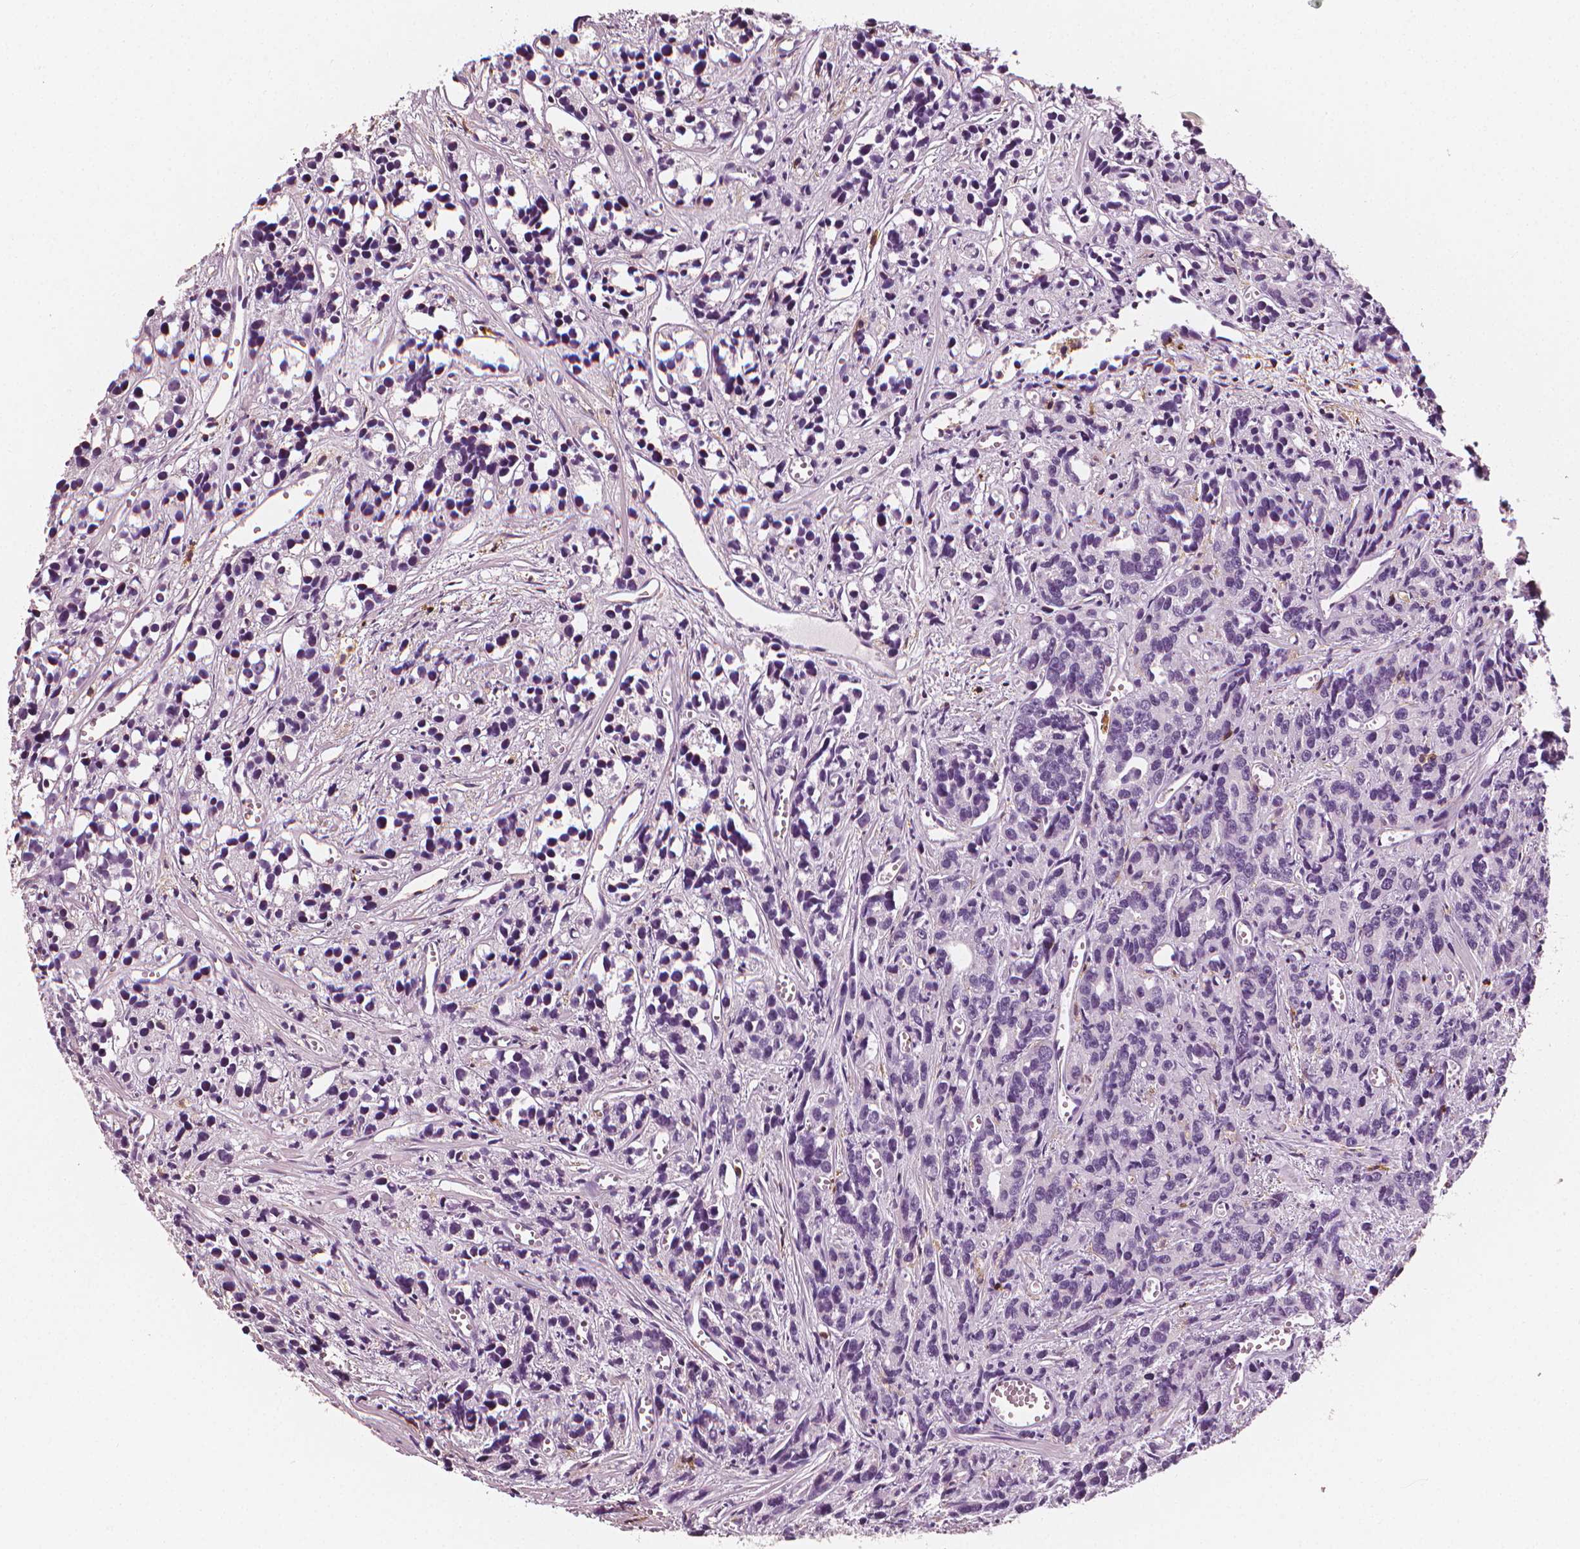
{"staining": {"intensity": "negative", "quantity": "none", "location": "none"}, "tissue": "prostate cancer", "cell_type": "Tumor cells", "image_type": "cancer", "snomed": [{"axis": "morphology", "description": "Adenocarcinoma, High grade"}, {"axis": "topography", "description": "Prostate"}], "caption": "There is no significant expression in tumor cells of prostate cancer. The staining is performed using DAB brown chromogen with nuclei counter-stained in using hematoxylin.", "gene": "PTPRC", "patient": {"sex": "male", "age": 77}}